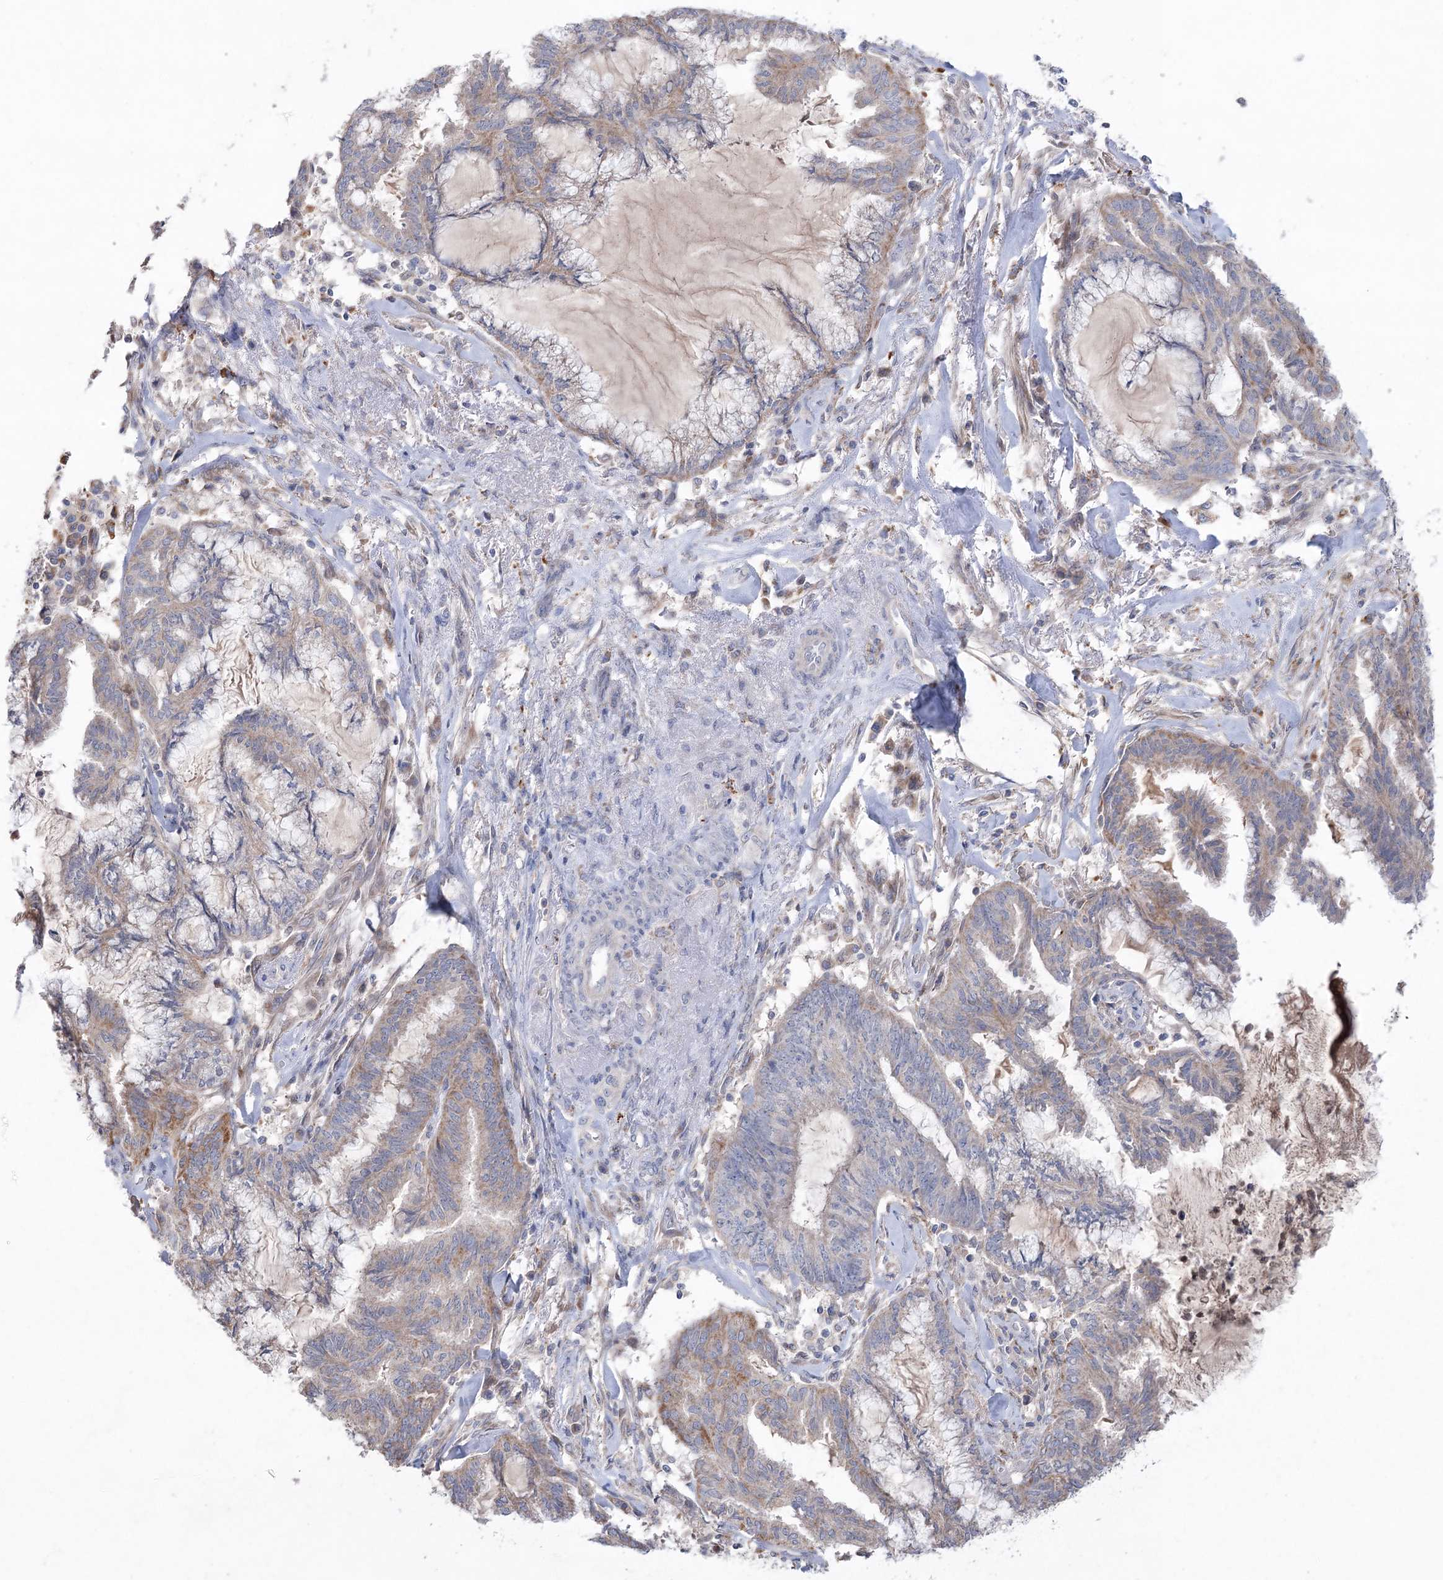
{"staining": {"intensity": "moderate", "quantity": "<25%", "location": "cytoplasmic/membranous"}, "tissue": "endometrial cancer", "cell_type": "Tumor cells", "image_type": "cancer", "snomed": [{"axis": "morphology", "description": "Adenocarcinoma, NOS"}, {"axis": "topography", "description": "Endometrium"}], "caption": "Moderate cytoplasmic/membranous protein expression is appreciated in approximately <25% of tumor cells in endometrial adenocarcinoma.", "gene": "MTCH2", "patient": {"sex": "female", "age": 86}}